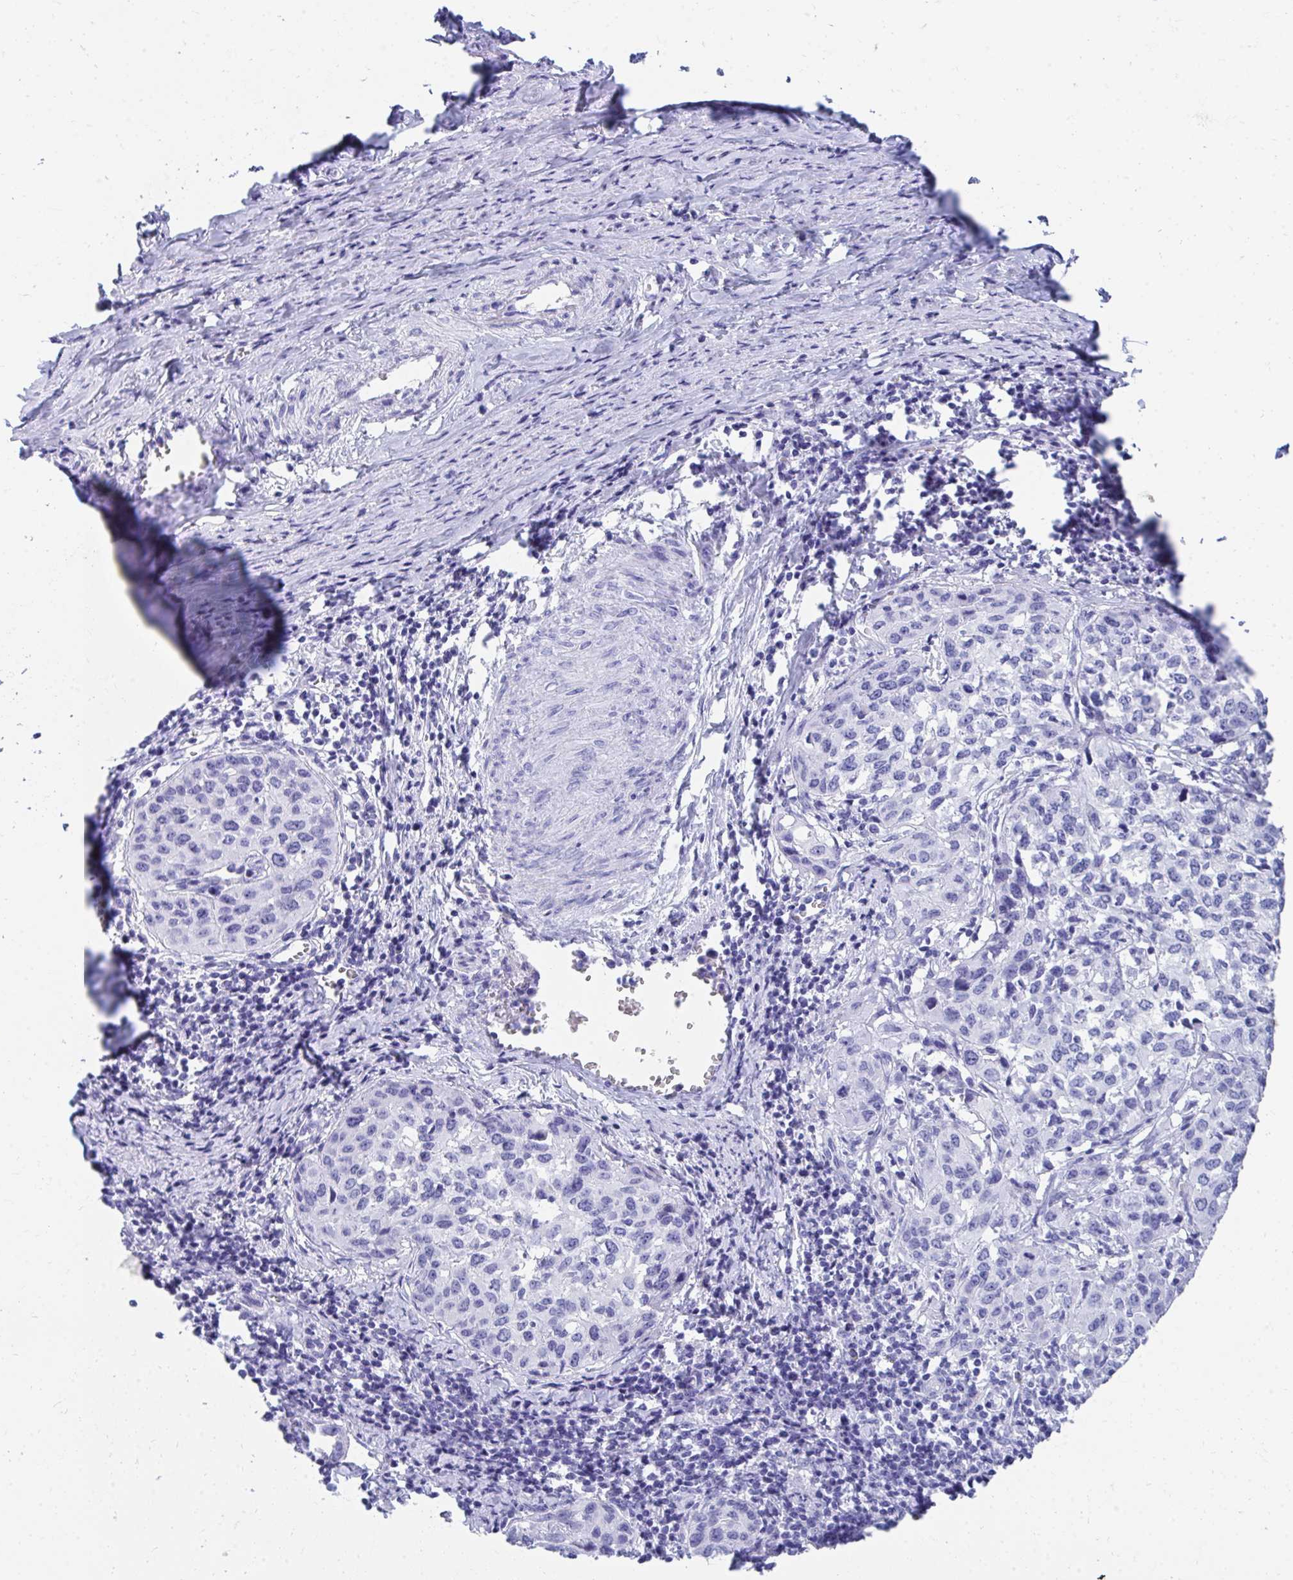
{"staining": {"intensity": "negative", "quantity": "none", "location": "none"}, "tissue": "cervical cancer", "cell_type": "Tumor cells", "image_type": "cancer", "snomed": [{"axis": "morphology", "description": "Squamous cell carcinoma, NOS"}, {"axis": "topography", "description": "Cervix"}], "caption": "The histopathology image shows no staining of tumor cells in cervical cancer.", "gene": "HGD", "patient": {"sex": "female", "age": 51}}